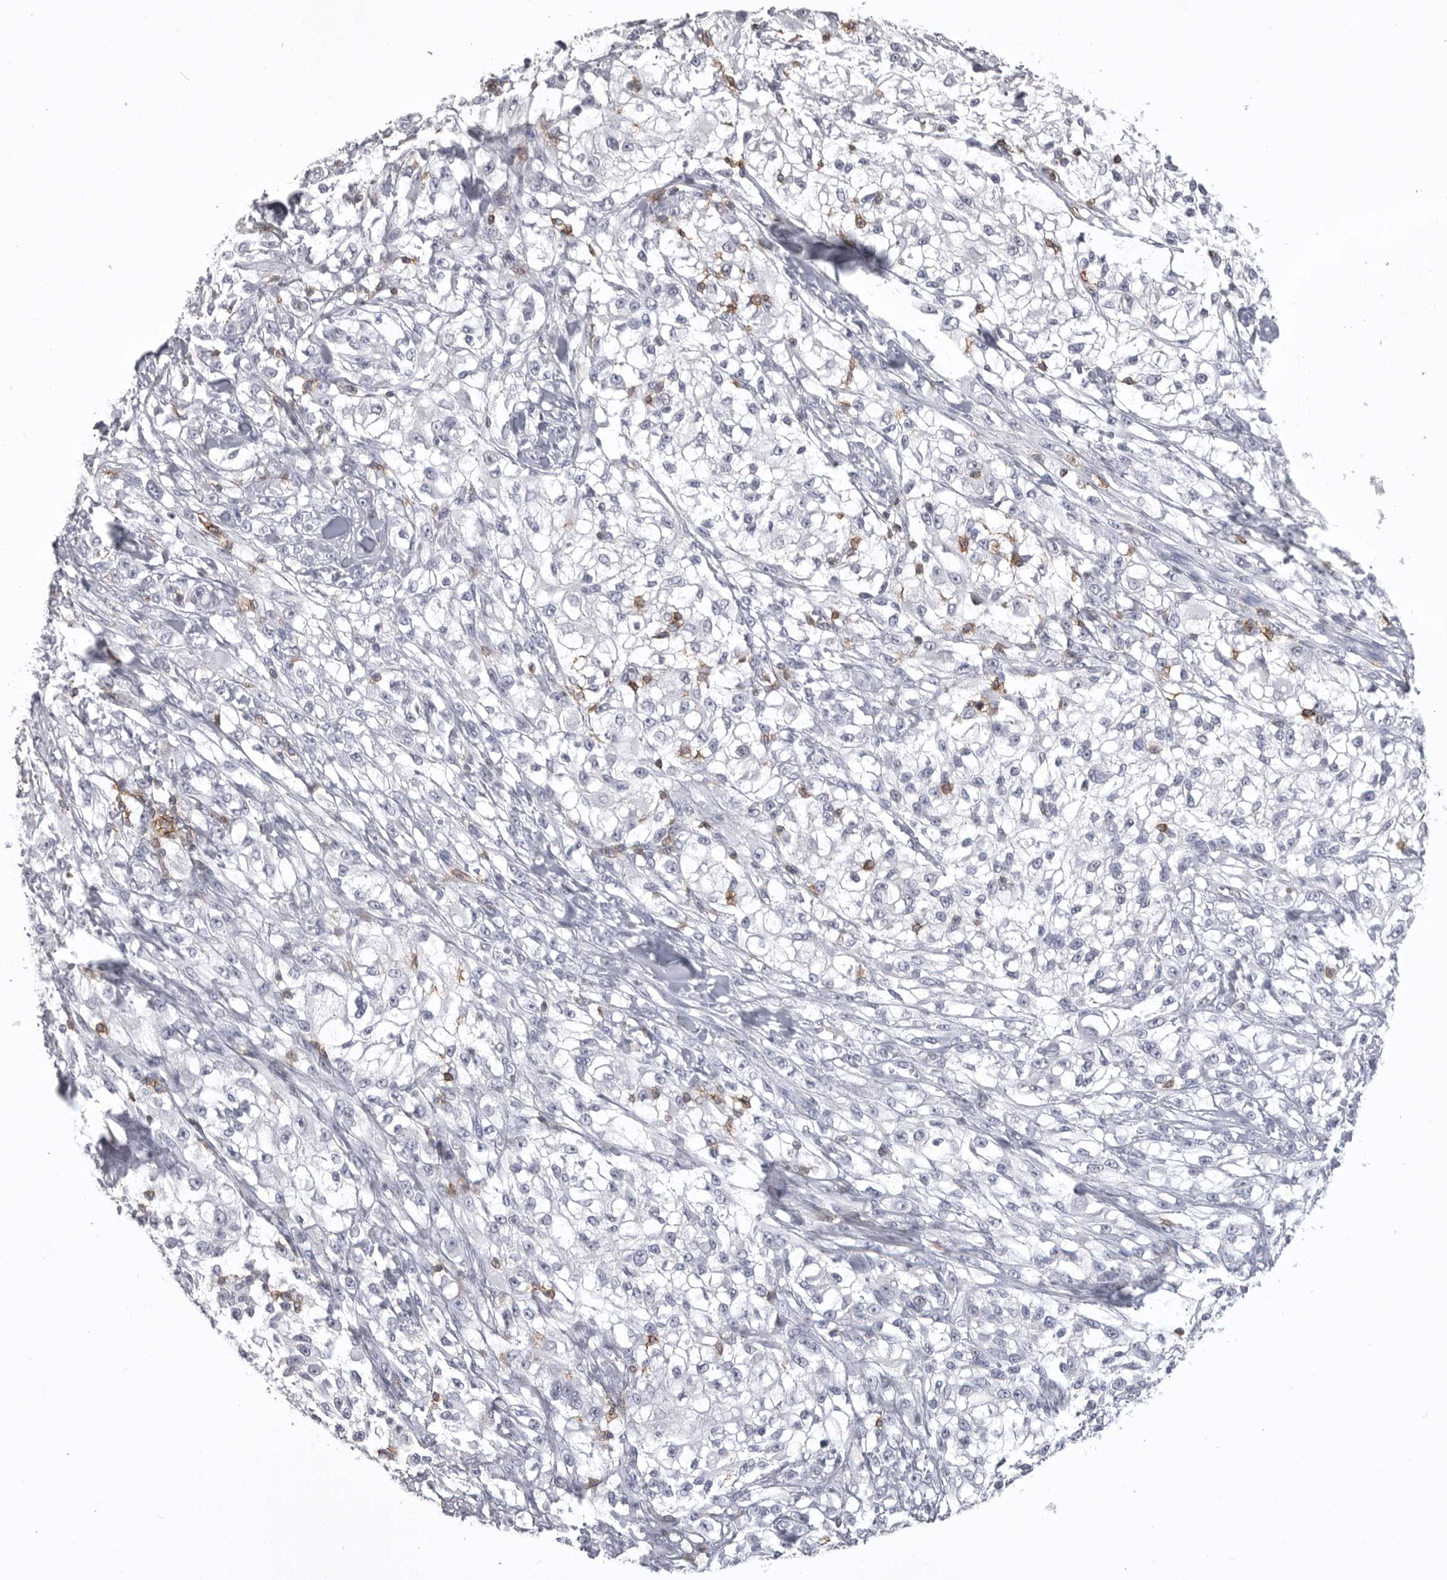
{"staining": {"intensity": "negative", "quantity": "none", "location": "none"}, "tissue": "melanoma", "cell_type": "Tumor cells", "image_type": "cancer", "snomed": [{"axis": "morphology", "description": "Malignant melanoma, NOS"}, {"axis": "topography", "description": "Skin of head"}], "caption": "DAB (3,3'-diaminobenzidine) immunohistochemical staining of melanoma displays no significant positivity in tumor cells.", "gene": "ITGAL", "patient": {"sex": "male", "age": 83}}